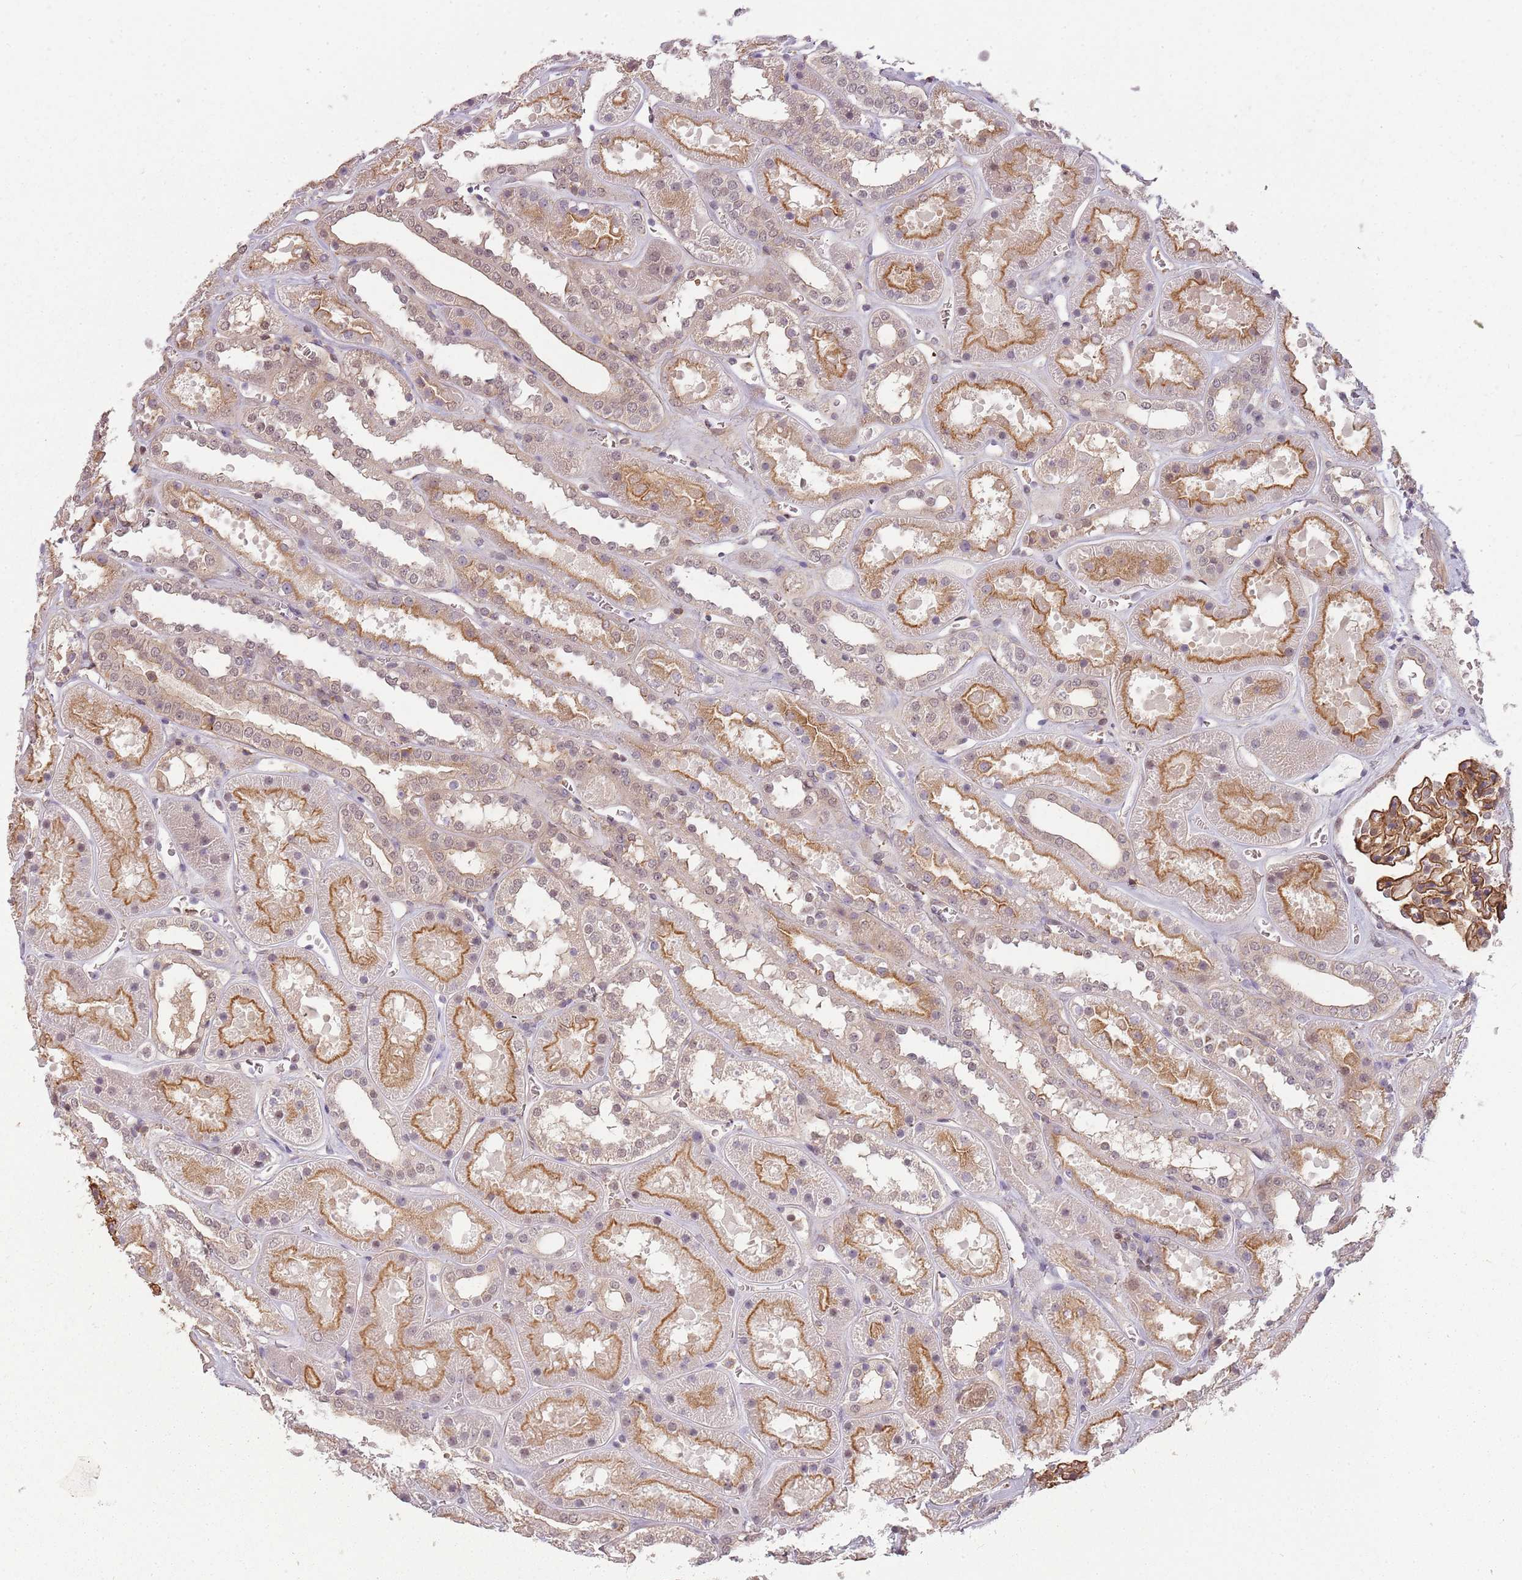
{"staining": {"intensity": "moderate", "quantity": ">75%", "location": "cytoplasmic/membranous"}, "tissue": "kidney", "cell_type": "Cells in glomeruli", "image_type": "normal", "snomed": [{"axis": "morphology", "description": "Normal tissue, NOS"}, {"axis": "topography", "description": "Kidney"}], "caption": "DAB (3,3'-diaminobenzidine) immunohistochemical staining of benign kidney reveals moderate cytoplasmic/membranous protein positivity in about >75% of cells in glomeruli. (brown staining indicates protein expression, while blue staining denotes nuclei).", "gene": "PPP1R14C", "patient": {"sex": "female", "age": 41}}